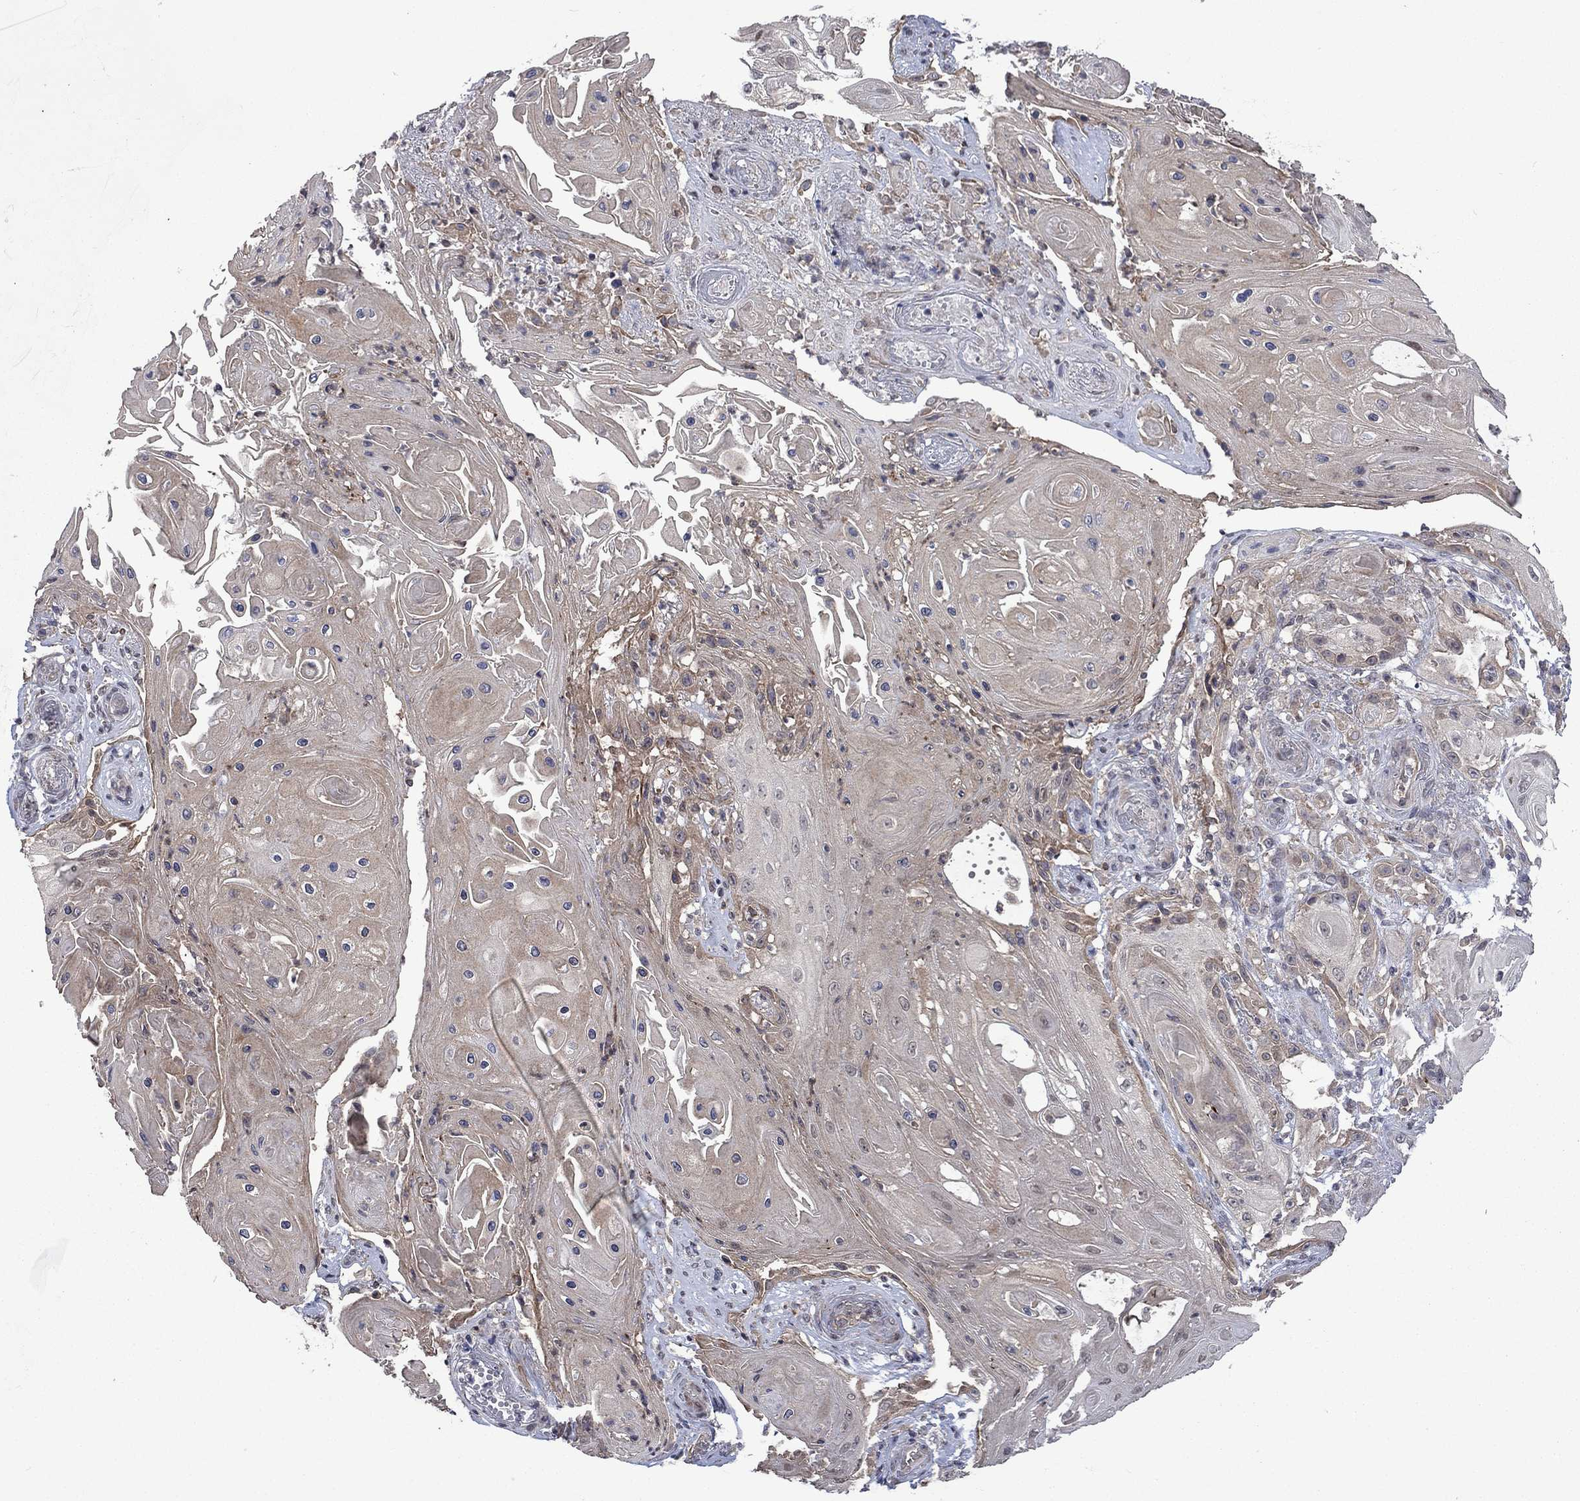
{"staining": {"intensity": "weak", "quantity": "25%-75%", "location": "cytoplasmic/membranous"}, "tissue": "skin cancer", "cell_type": "Tumor cells", "image_type": "cancer", "snomed": [{"axis": "morphology", "description": "Squamous cell carcinoma, NOS"}, {"axis": "topography", "description": "Skin"}], "caption": "Human skin cancer stained with a protein marker reveals weak staining in tumor cells.", "gene": "PPP1R9A", "patient": {"sex": "male", "age": 62}}